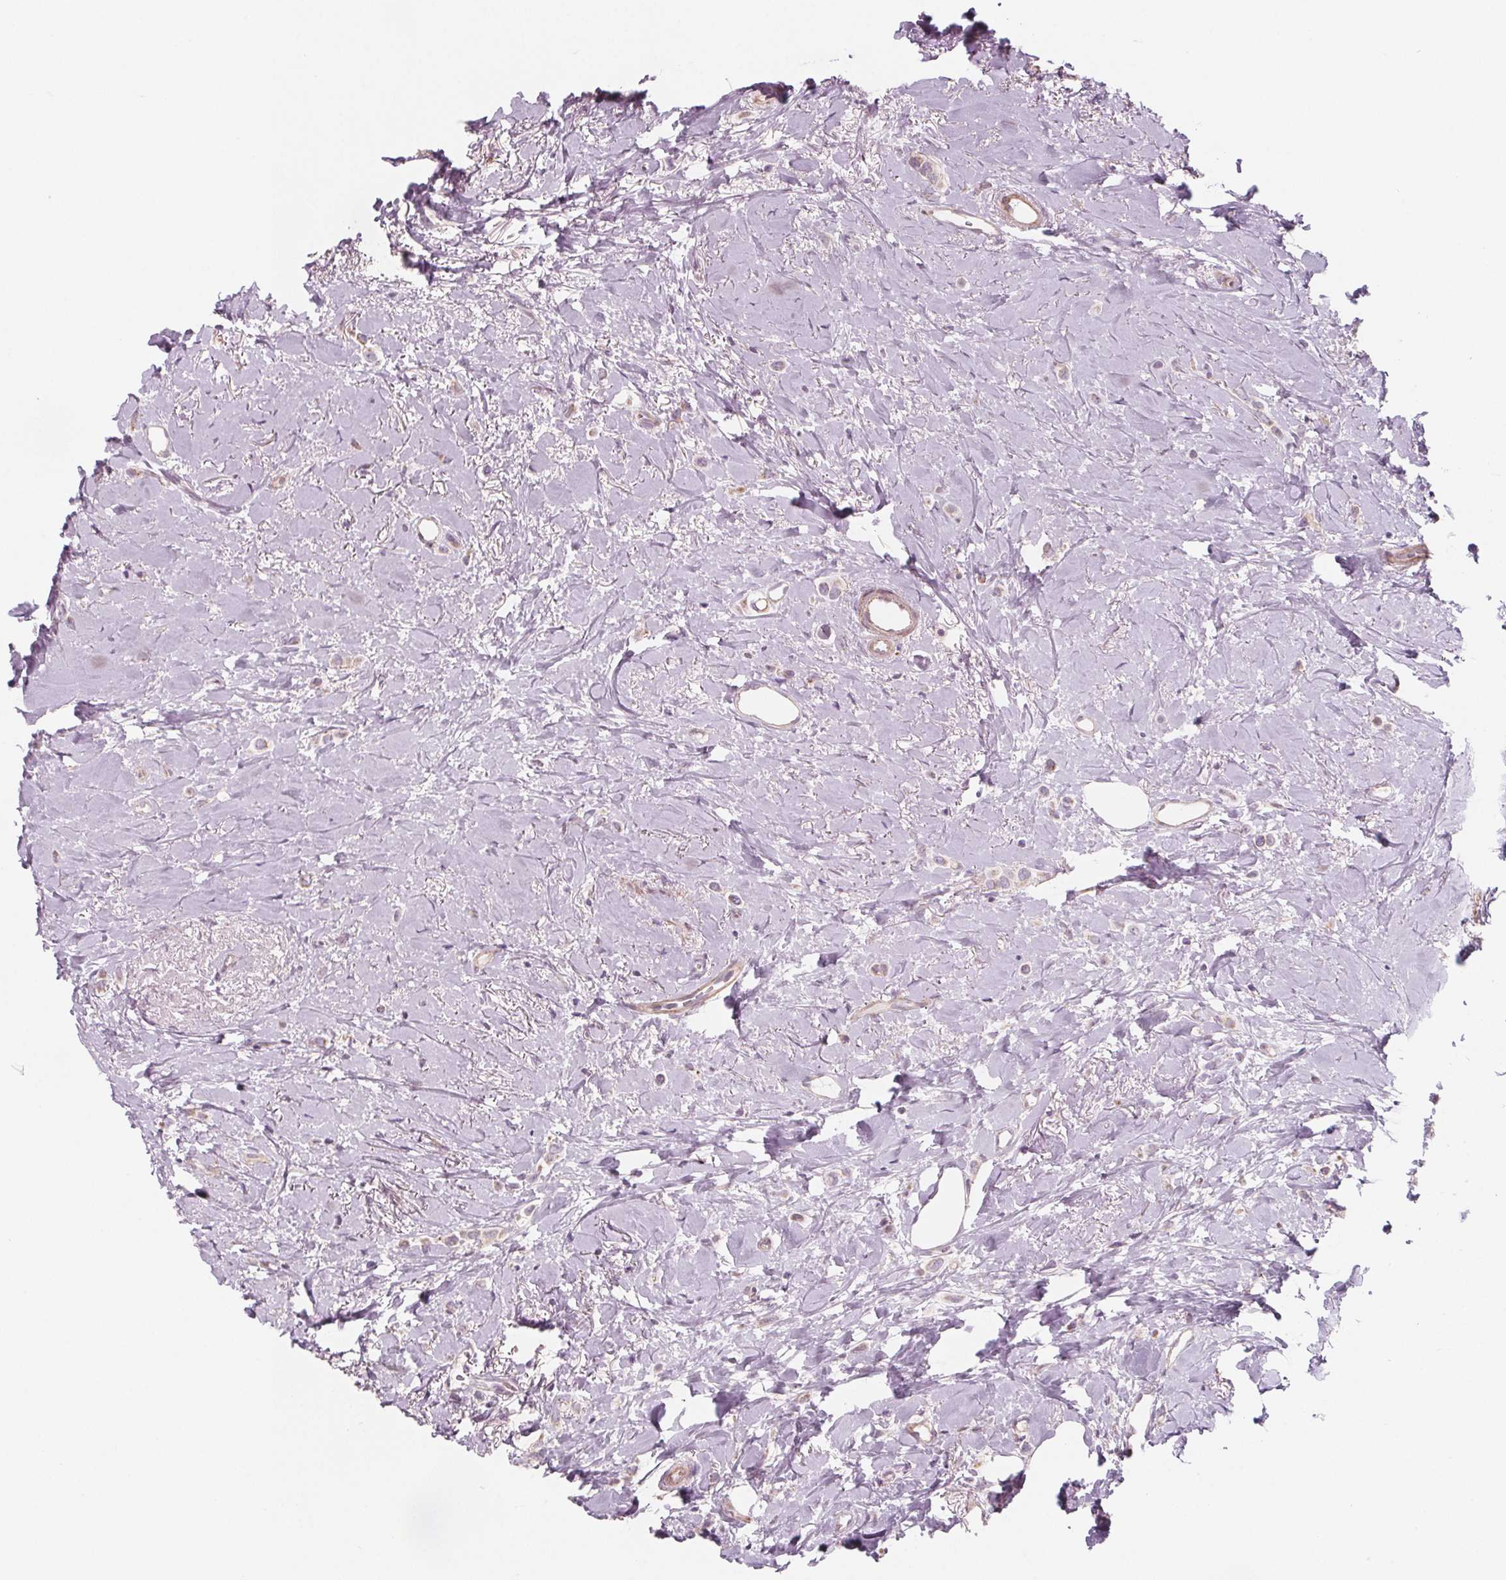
{"staining": {"intensity": "negative", "quantity": "none", "location": "none"}, "tissue": "breast cancer", "cell_type": "Tumor cells", "image_type": "cancer", "snomed": [{"axis": "morphology", "description": "Lobular carcinoma"}, {"axis": "topography", "description": "Breast"}], "caption": "Micrograph shows no significant protein staining in tumor cells of breast cancer. The staining is performed using DAB (3,3'-diaminobenzidine) brown chromogen with nuclei counter-stained in using hematoxylin.", "gene": "ADAM33", "patient": {"sex": "female", "age": 66}}